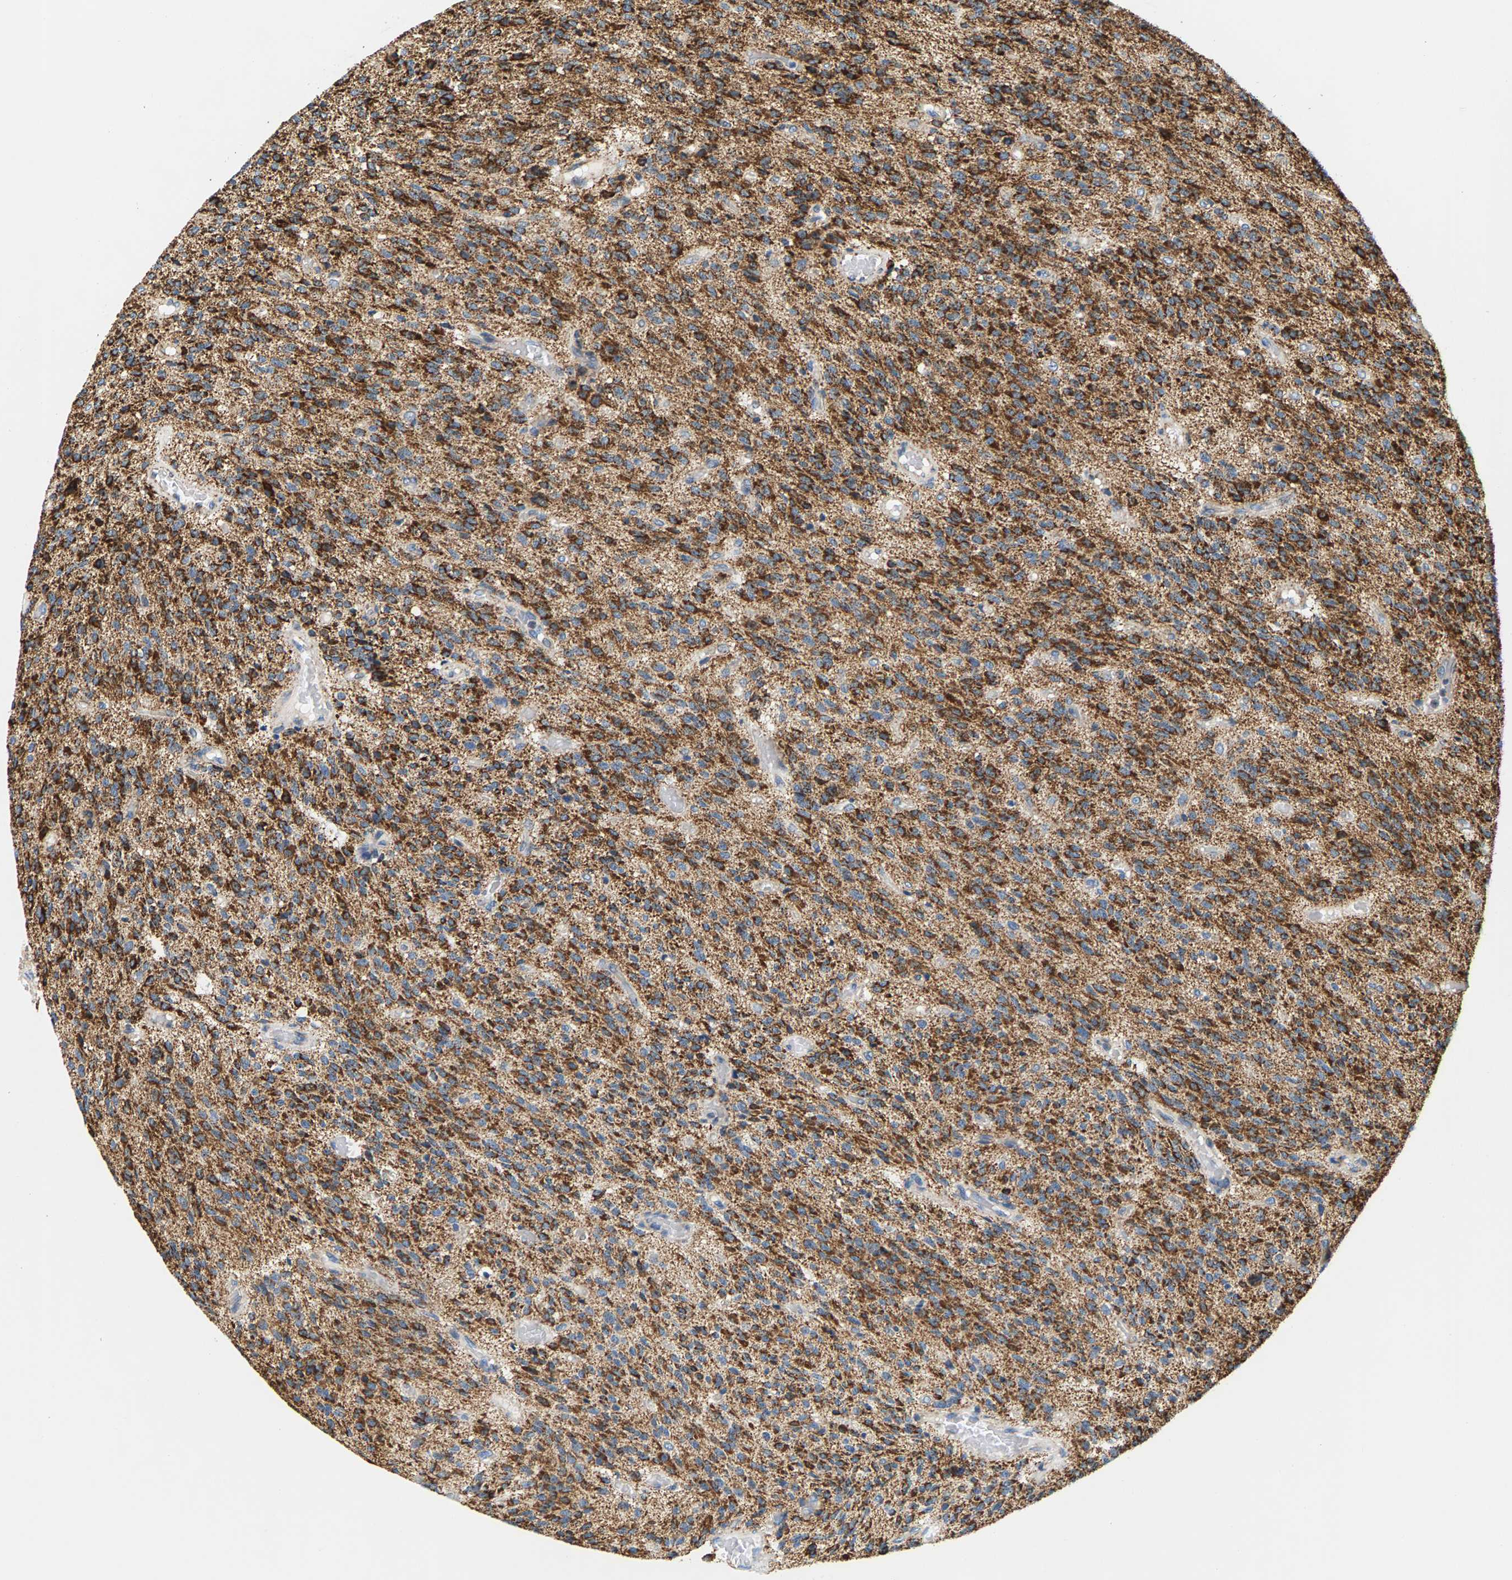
{"staining": {"intensity": "strong", "quantity": ">75%", "location": "cytoplasmic/membranous"}, "tissue": "glioma", "cell_type": "Tumor cells", "image_type": "cancer", "snomed": [{"axis": "morphology", "description": "Glioma, malignant, High grade"}, {"axis": "topography", "description": "Brain"}], "caption": "Glioma tissue displays strong cytoplasmic/membranous expression in about >75% of tumor cells, visualized by immunohistochemistry. The protein of interest is shown in brown color, while the nuclei are stained blue.", "gene": "PDE1A", "patient": {"sex": "male", "age": 34}}